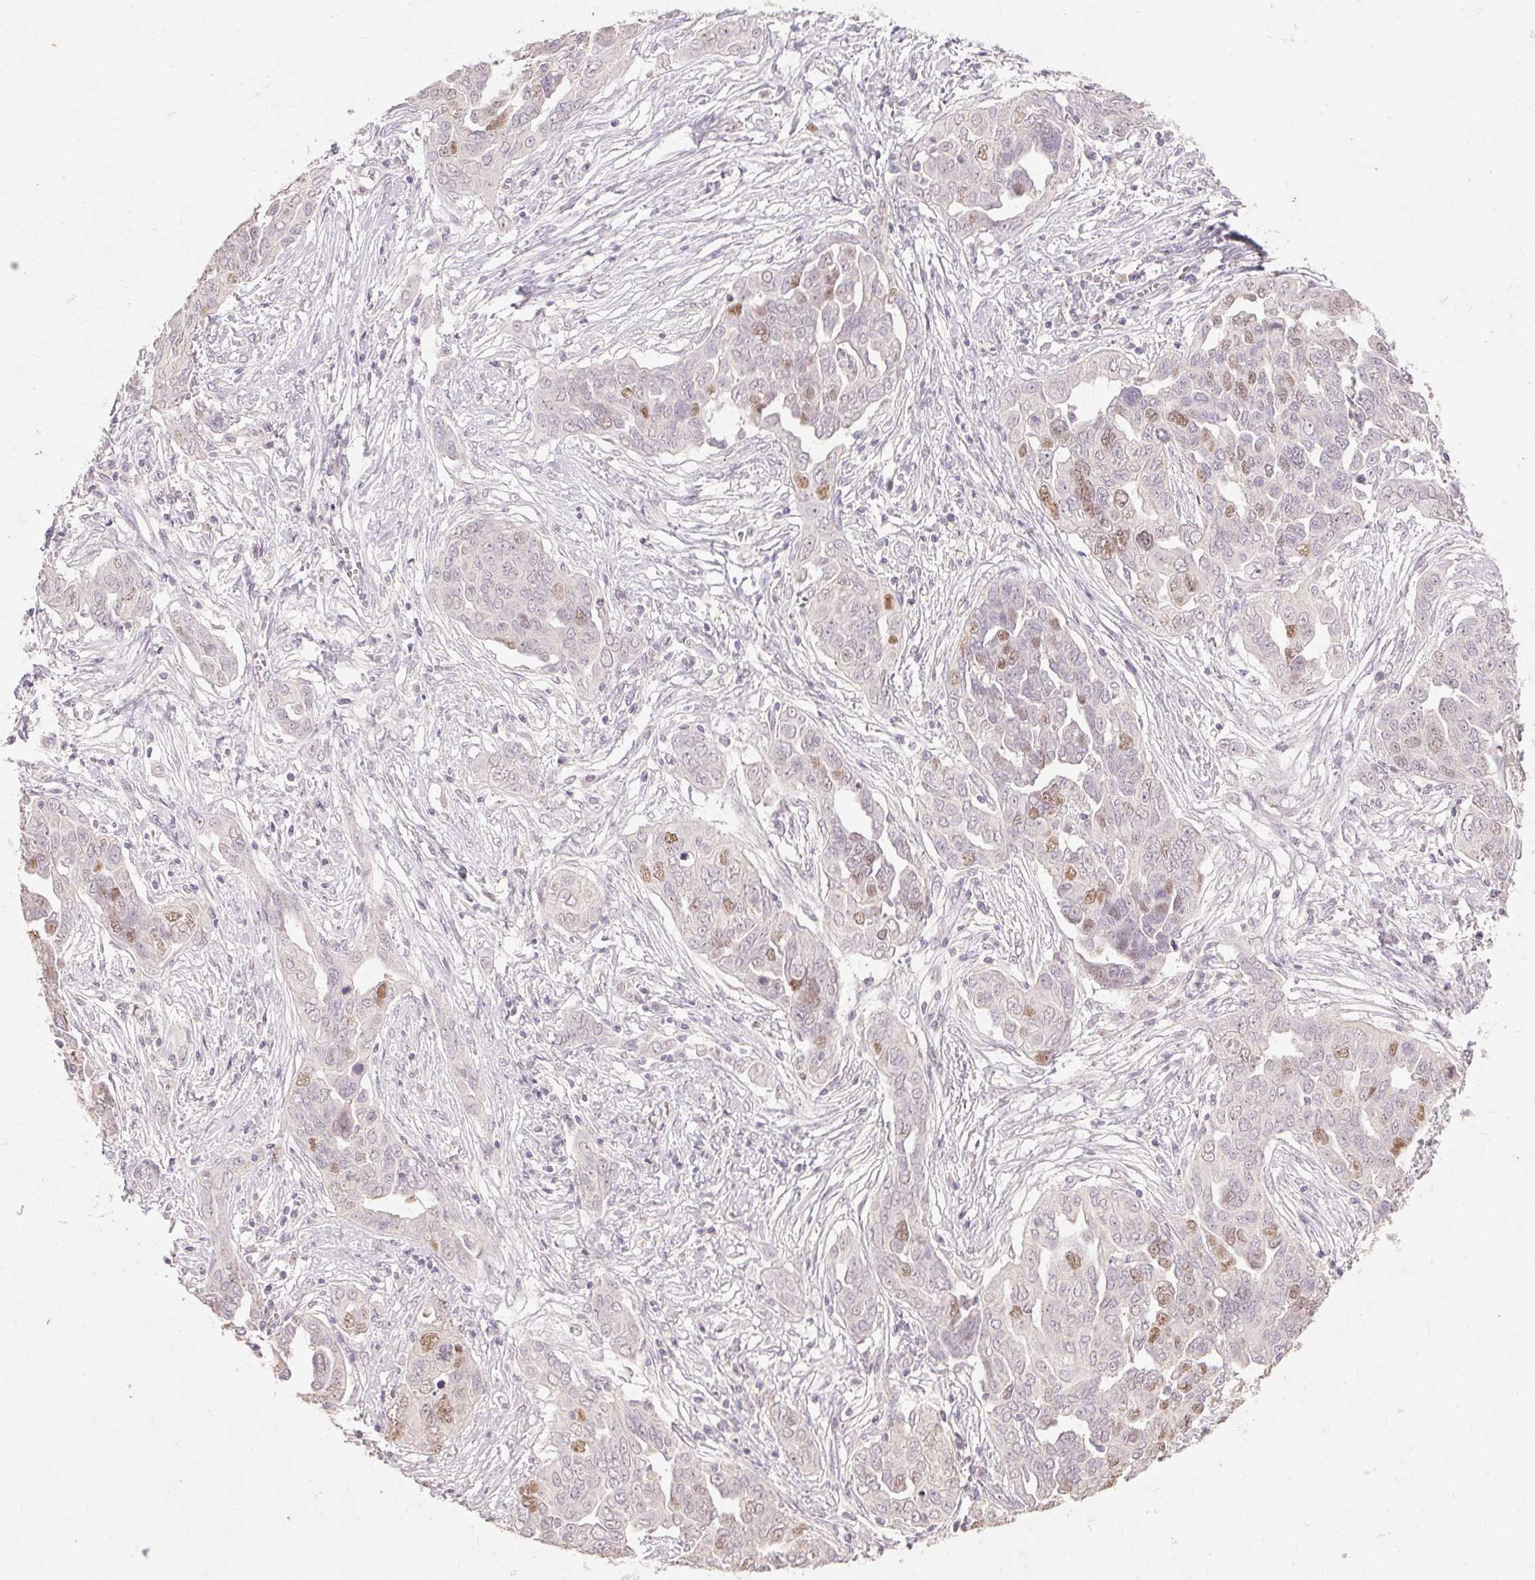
{"staining": {"intensity": "moderate", "quantity": "<25%", "location": "nuclear"}, "tissue": "ovarian cancer", "cell_type": "Tumor cells", "image_type": "cancer", "snomed": [{"axis": "morphology", "description": "Cystadenocarcinoma, serous, NOS"}, {"axis": "topography", "description": "Ovary"}], "caption": "A brown stain labels moderate nuclear staining of a protein in ovarian serous cystadenocarcinoma tumor cells. (IHC, brightfield microscopy, high magnification).", "gene": "SKP2", "patient": {"sex": "female", "age": 59}}